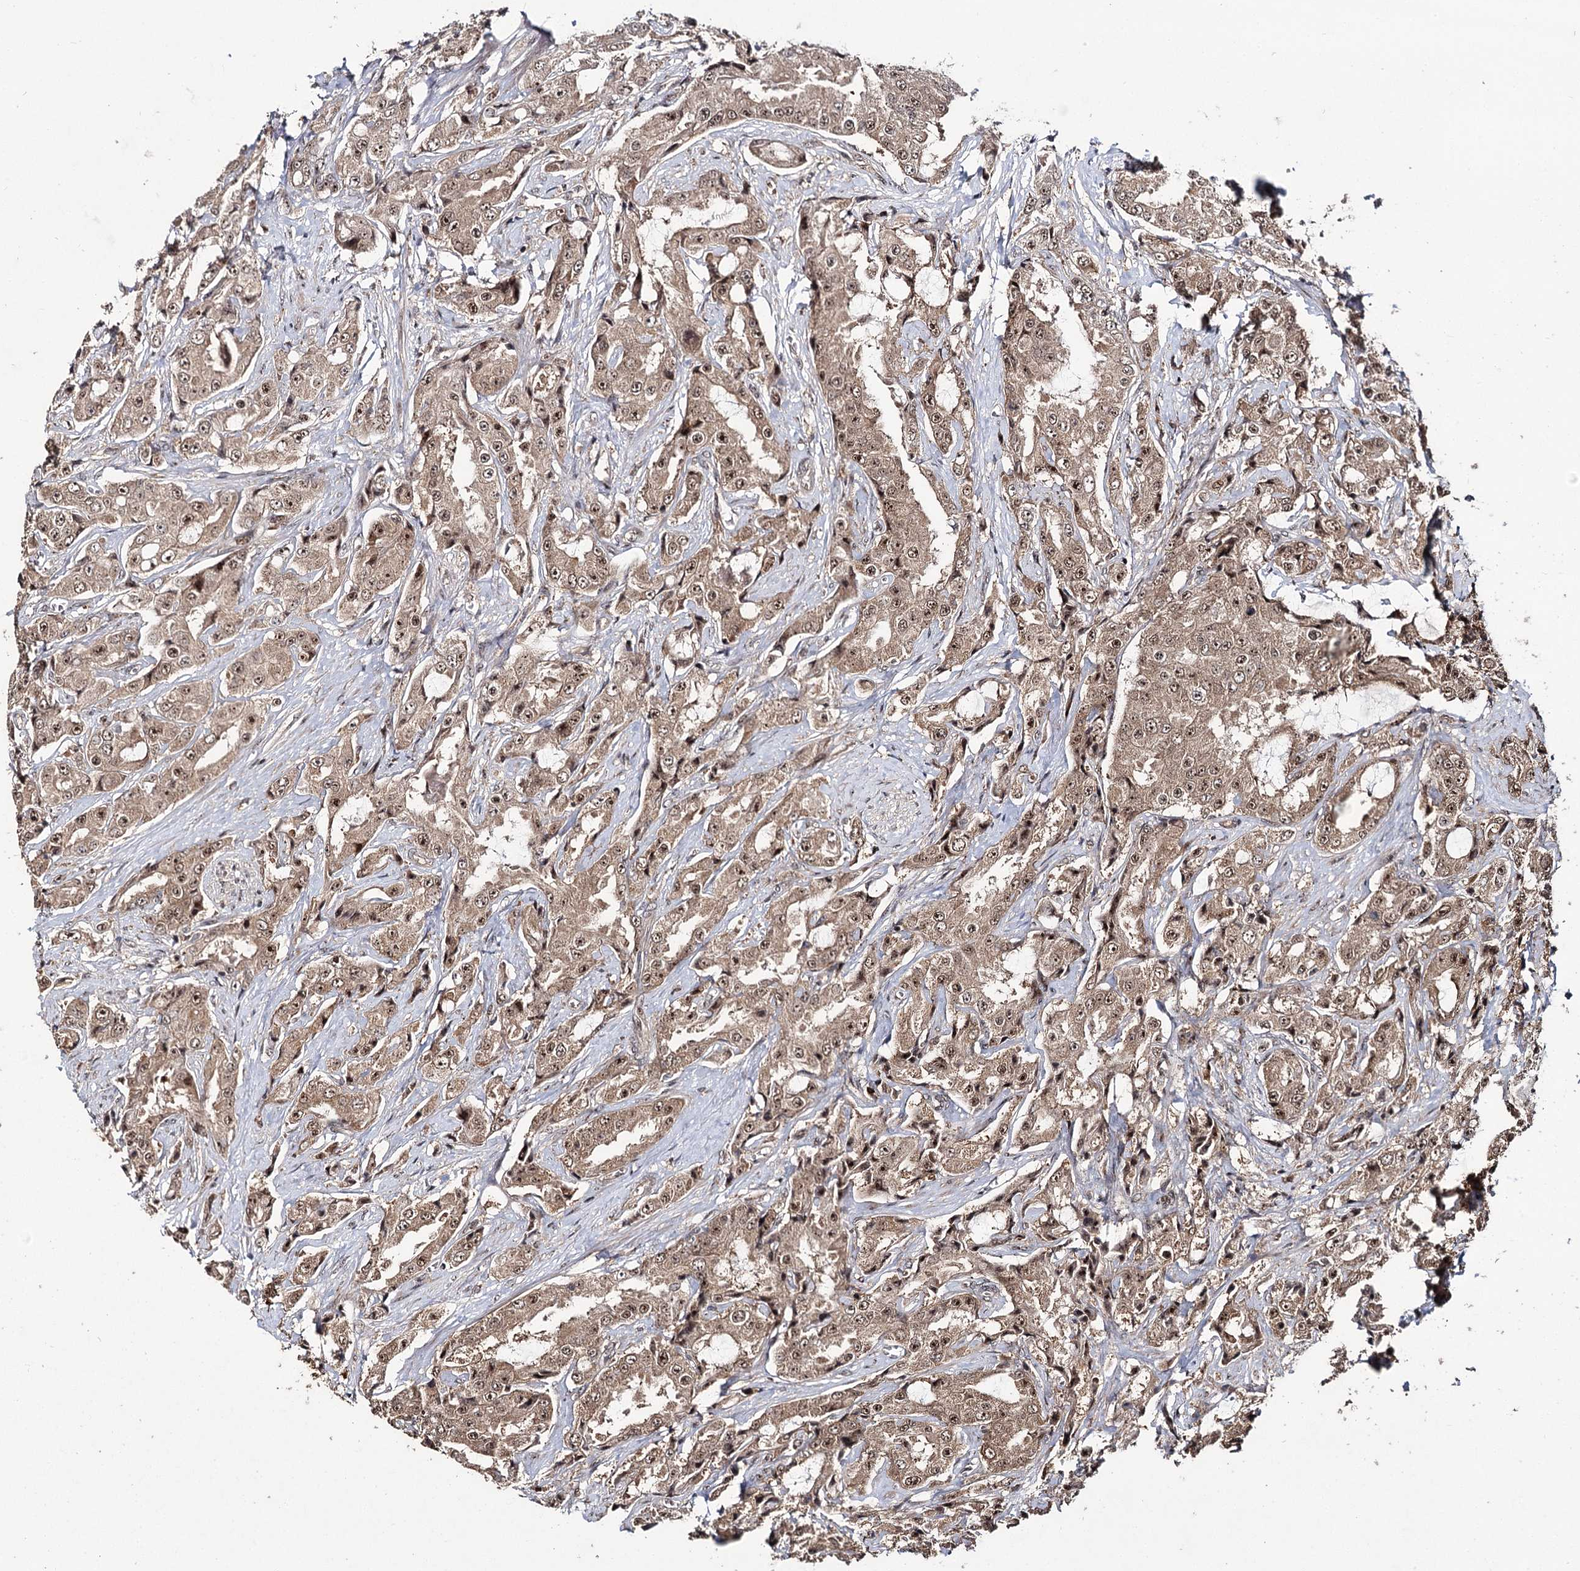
{"staining": {"intensity": "moderate", "quantity": ">75%", "location": "cytoplasmic/membranous,nuclear"}, "tissue": "prostate cancer", "cell_type": "Tumor cells", "image_type": "cancer", "snomed": [{"axis": "morphology", "description": "Adenocarcinoma, High grade"}, {"axis": "topography", "description": "Prostate"}], "caption": "Tumor cells demonstrate medium levels of moderate cytoplasmic/membranous and nuclear positivity in approximately >75% of cells in prostate cancer (high-grade adenocarcinoma).", "gene": "MKNK2", "patient": {"sex": "male", "age": 73}}